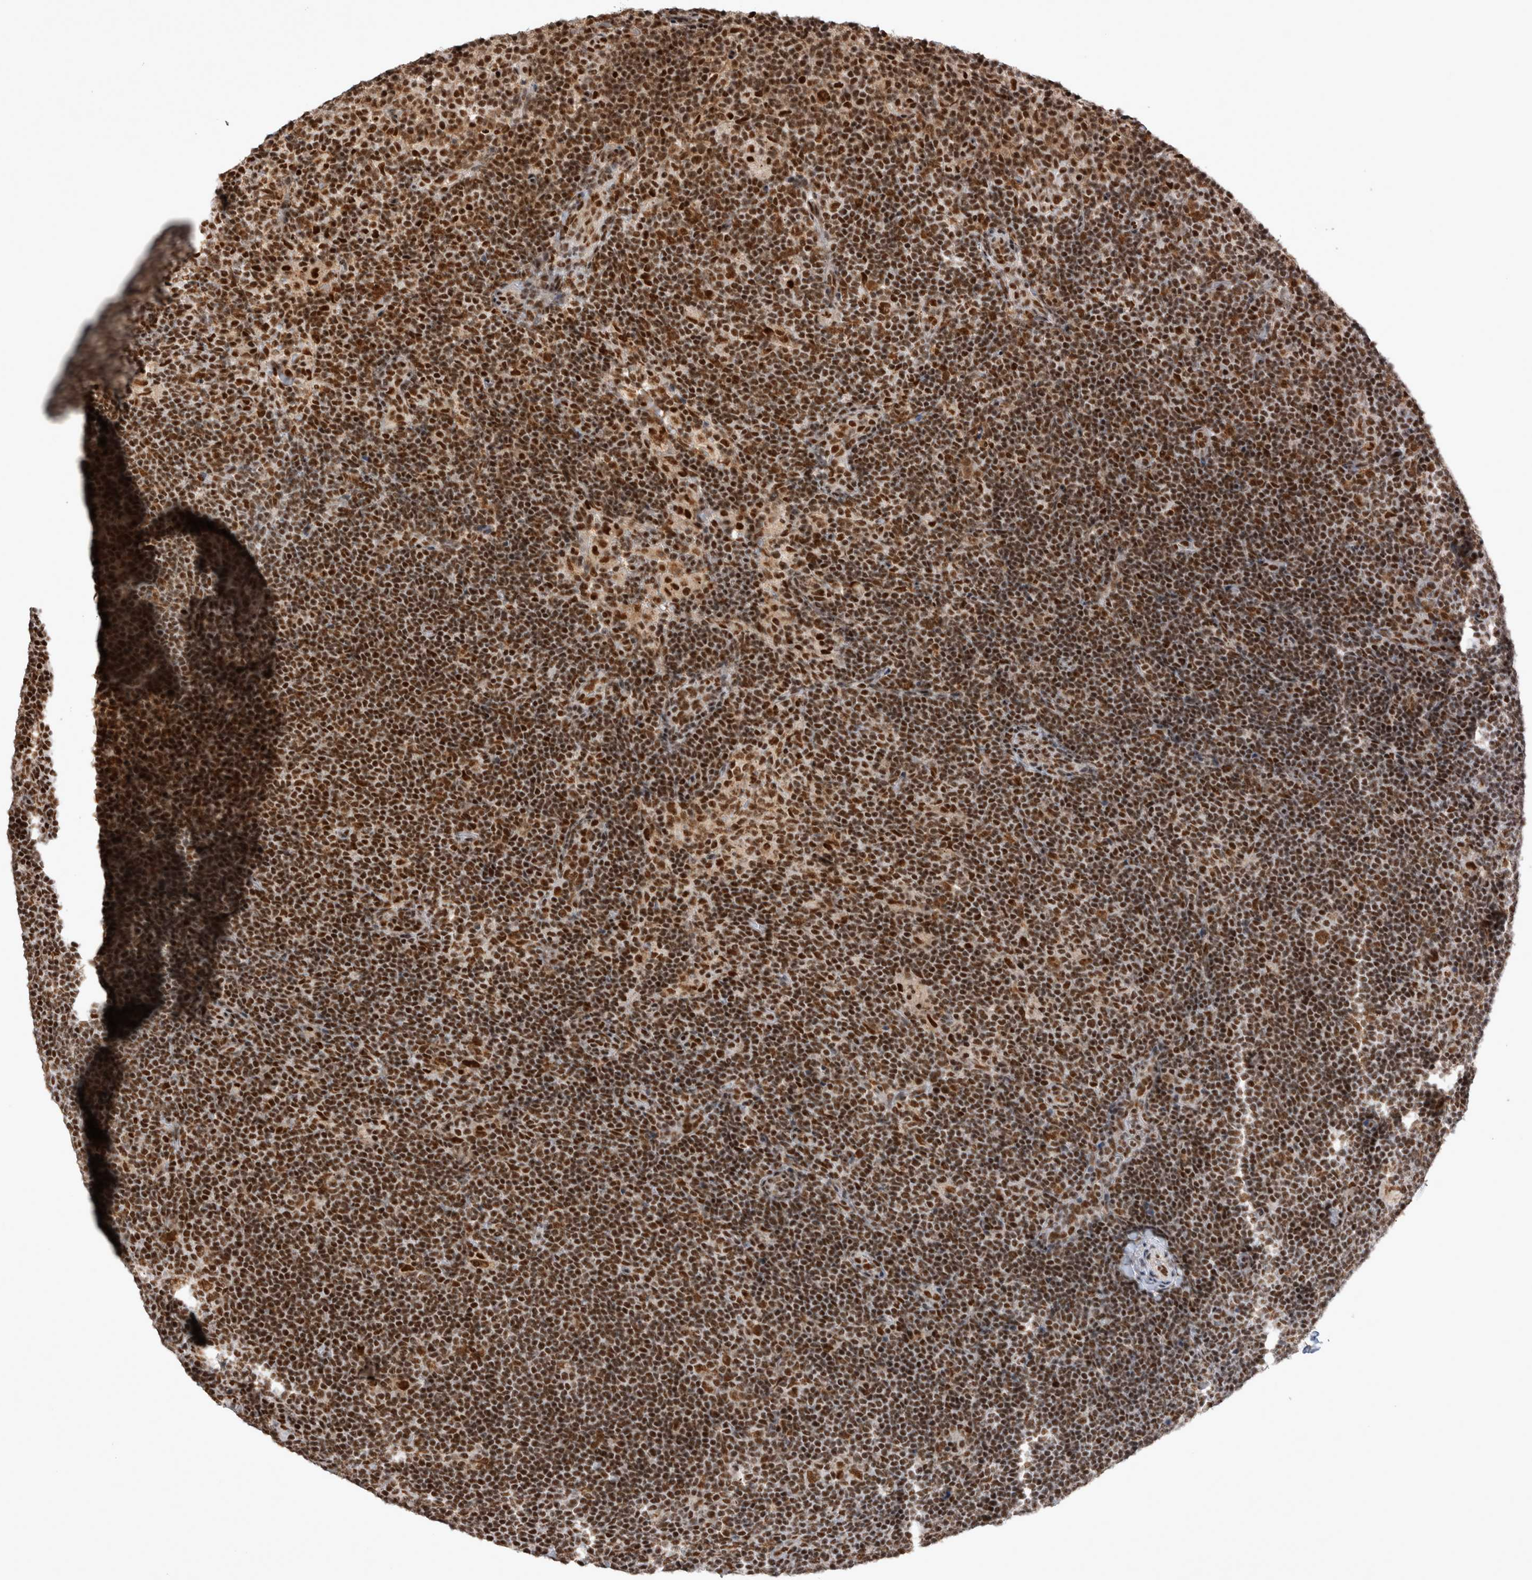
{"staining": {"intensity": "strong", "quantity": ">75%", "location": "nuclear"}, "tissue": "lymphoma", "cell_type": "Tumor cells", "image_type": "cancer", "snomed": [{"axis": "morphology", "description": "Hodgkin's disease, NOS"}, {"axis": "topography", "description": "Lymph node"}], "caption": "Immunohistochemistry (IHC) of human Hodgkin's disease reveals high levels of strong nuclear positivity in approximately >75% of tumor cells.", "gene": "EYA2", "patient": {"sex": "female", "age": 57}}